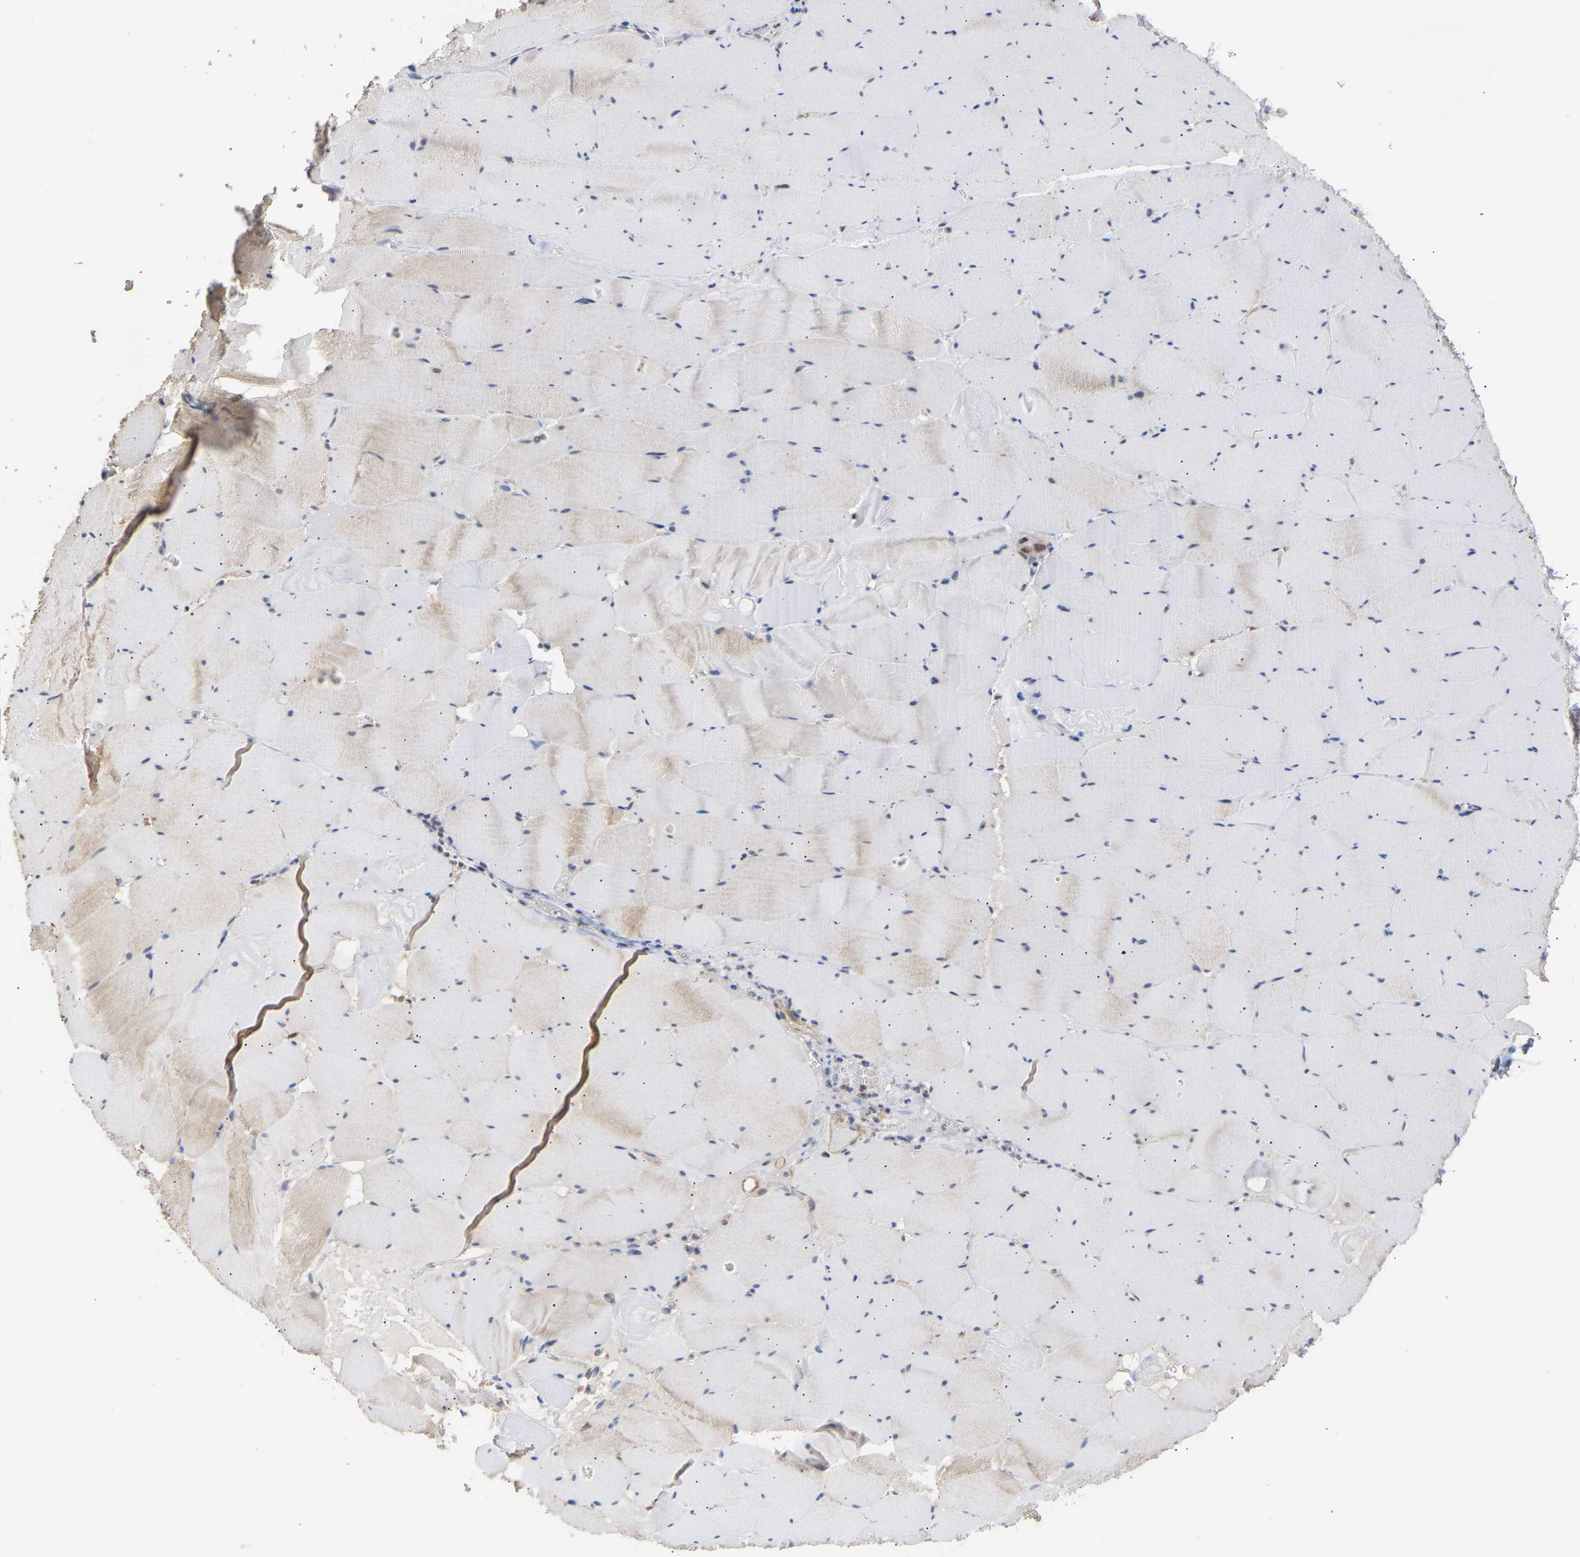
{"staining": {"intensity": "weak", "quantity": "<25%", "location": "cytoplasmic/membranous"}, "tissue": "skeletal muscle", "cell_type": "Myocytes", "image_type": "normal", "snomed": [{"axis": "morphology", "description": "Normal tissue, NOS"}, {"axis": "topography", "description": "Skeletal muscle"}], "caption": "IHC of normal skeletal muscle displays no positivity in myocytes. (DAB immunohistochemistry visualized using brightfield microscopy, high magnification).", "gene": "AMPH", "patient": {"sex": "male", "age": 62}}